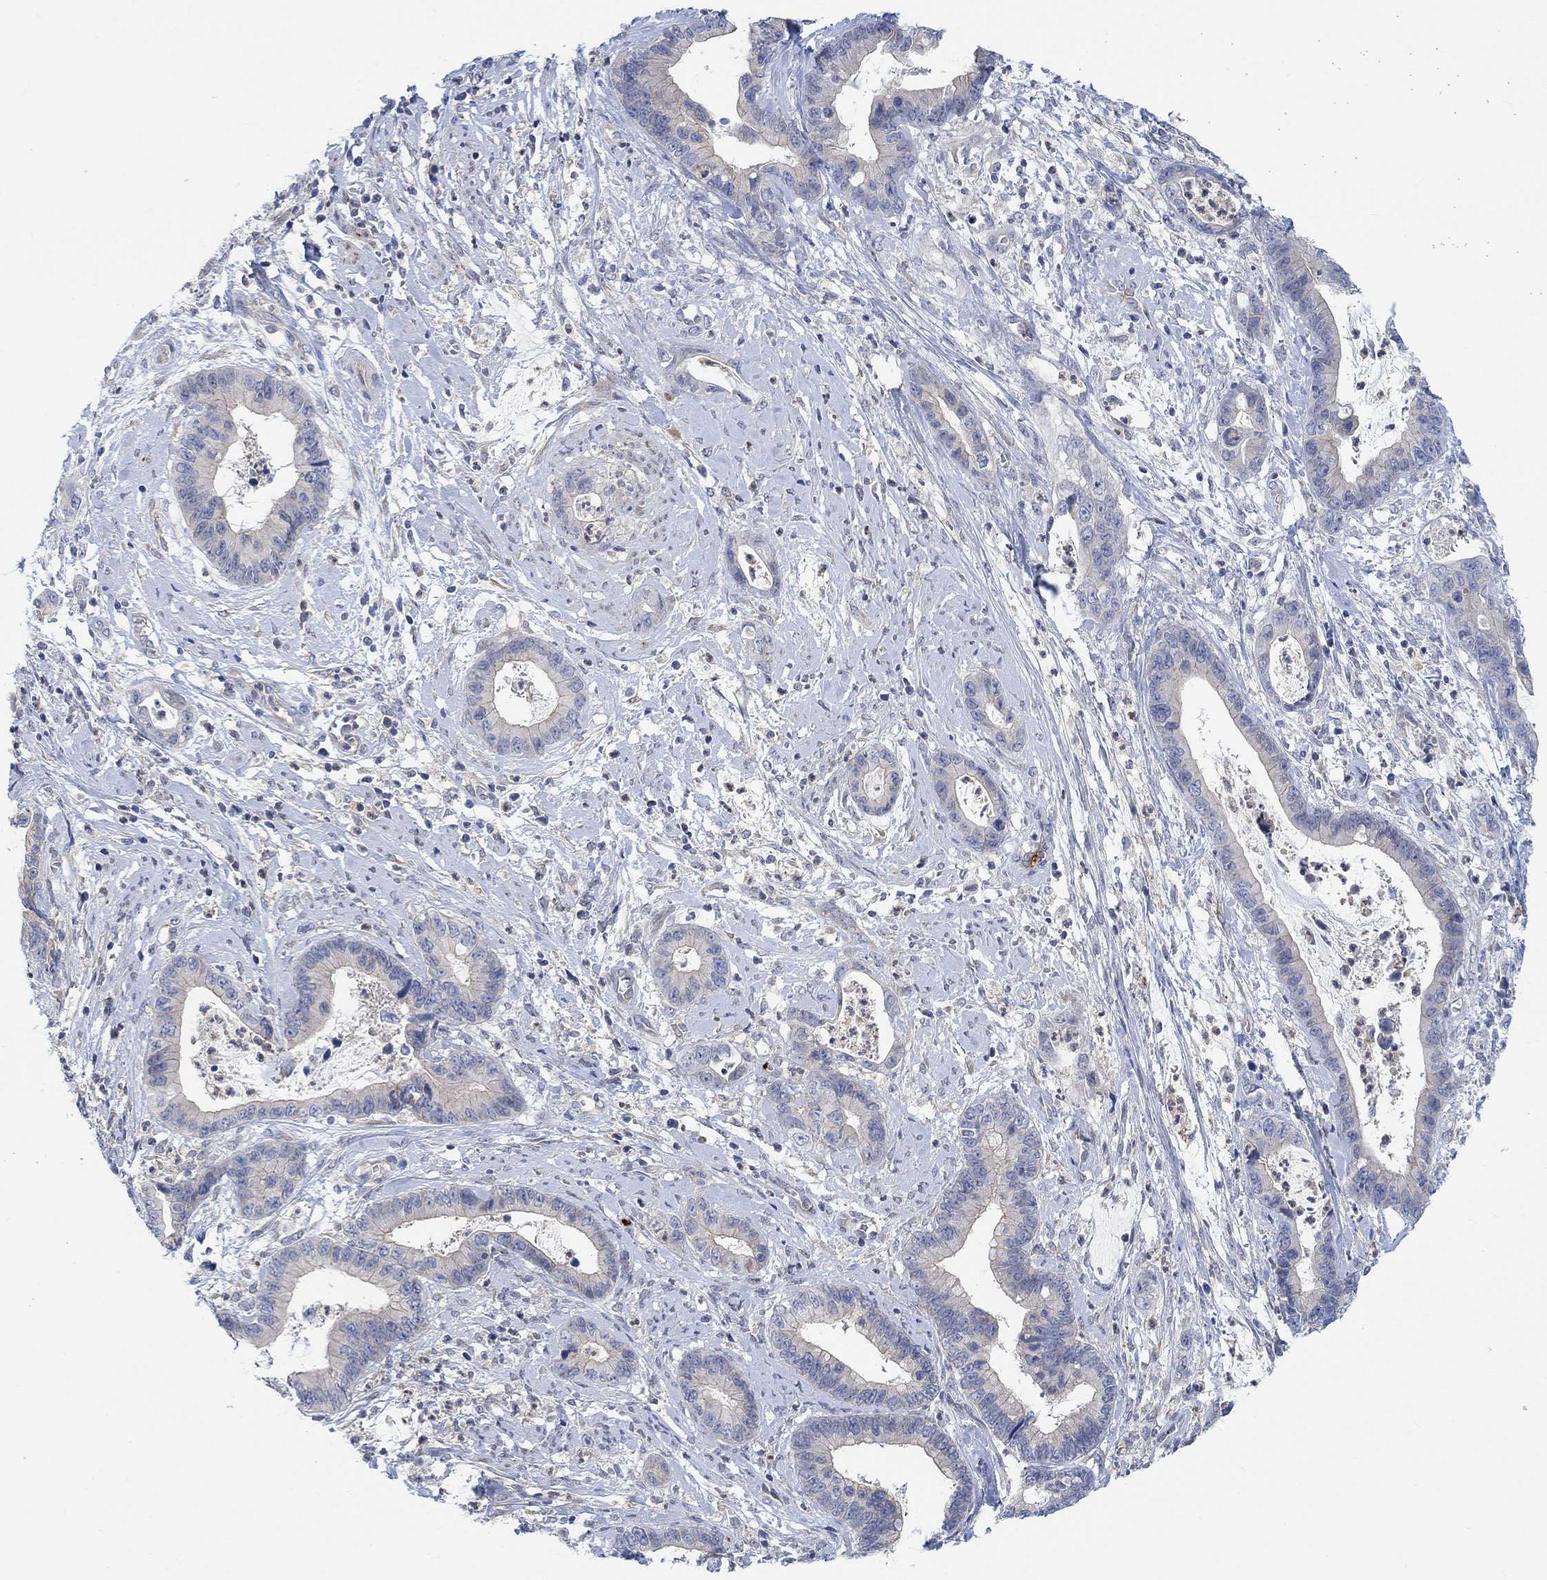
{"staining": {"intensity": "negative", "quantity": "none", "location": "none"}, "tissue": "cervical cancer", "cell_type": "Tumor cells", "image_type": "cancer", "snomed": [{"axis": "morphology", "description": "Adenocarcinoma, NOS"}, {"axis": "topography", "description": "Cervix"}], "caption": "Histopathology image shows no significant protein staining in tumor cells of adenocarcinoma (cervical). Nuclei are stained in blue.", "gene": "PMFBP1", "patient": {"sex": "female", "age": 44}}